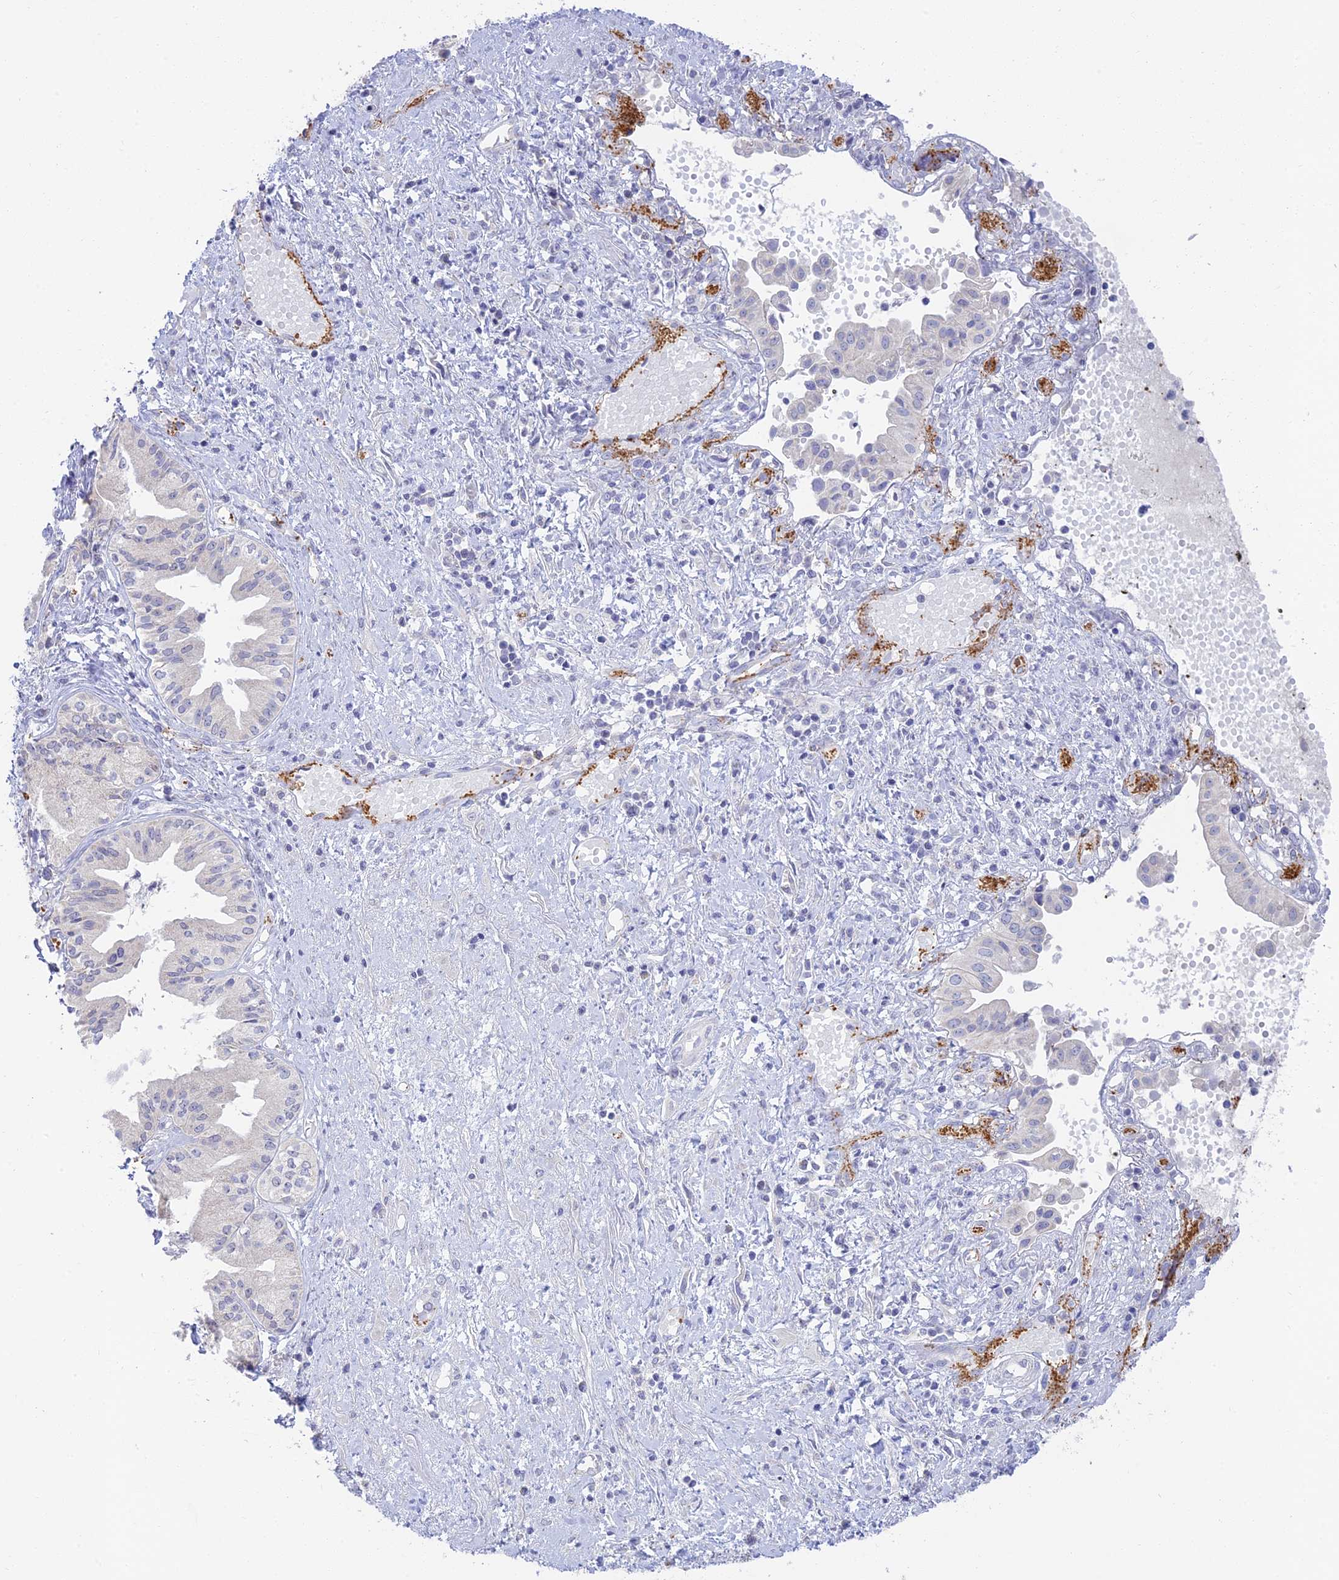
{"staining": {"intensity": "negative", "quantity": "none", "location": "none"}, "tissue": "pancreatic cancer", "cell_type": "Tumor cells", "image_type": "cancer", "snomed": [{"axis": "morphology", "description": "Adenocarcinoma, NOS"}, {"axis": "topography", "description": "Pancreas"}], "caption": "An image of adenocarcinoma (pancreatic) stained for a protein exhibits no brown staining in tumor cells.", "gene": "TMEM40", "patient": {"sex": "female", "age": 50}}